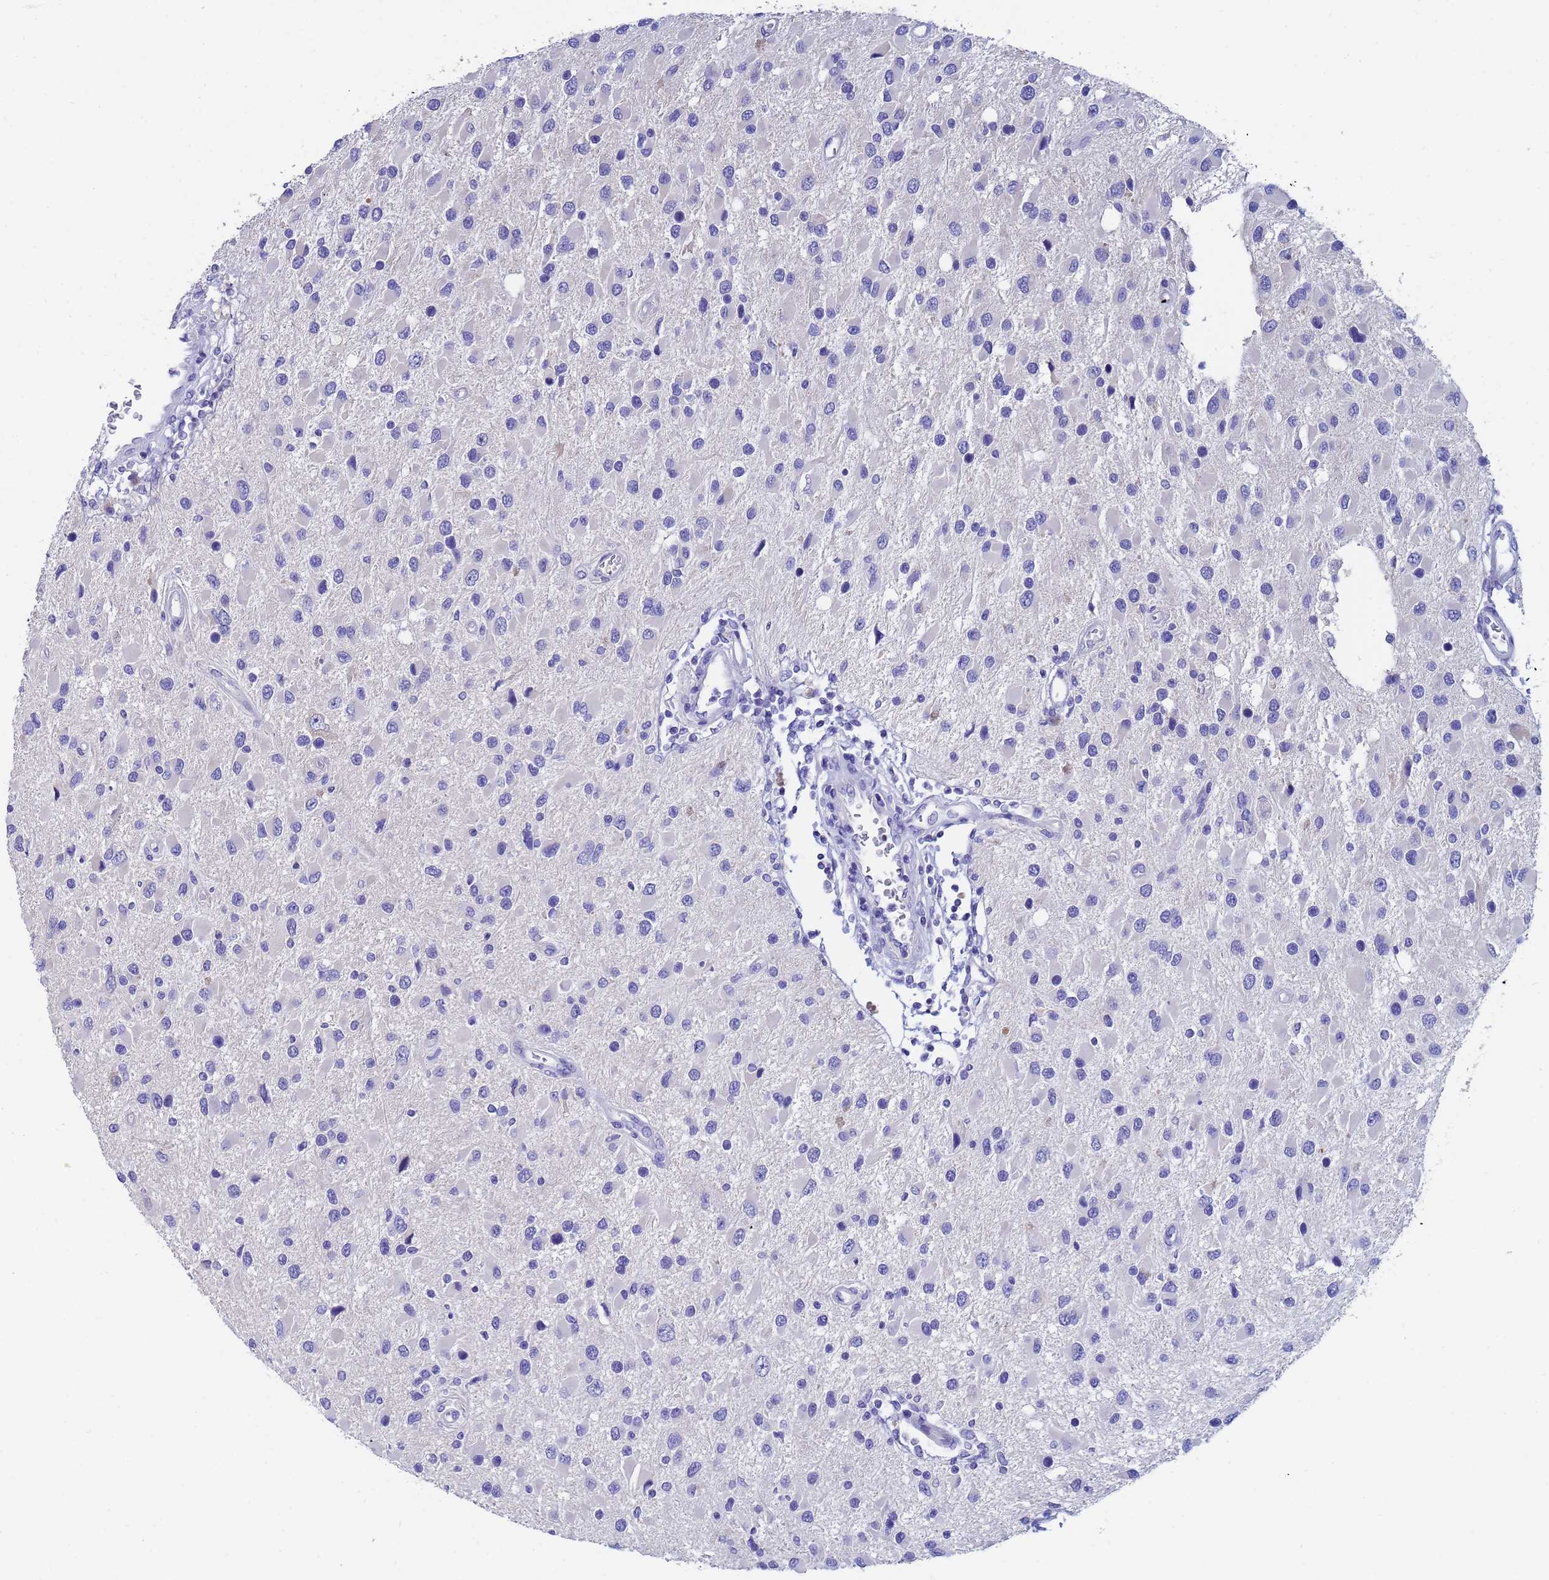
{"staining": {"intensity": "negative", "quantity": "none", "location": "none"}, "tissue": "glioma", "cell_type": "Tumor cells", "image_type": "cancer", "snomed": [{"axis": "morphology", "description": "Glioma, malignant, High grade"}, {"axis": "topography", "description": "Brain"}], "caption": "Histopathology image shows no protein staining in tumor cells of glioma tissue.", "gene": "UBE2O", "patient": {"sex": "male", "age": 53}}